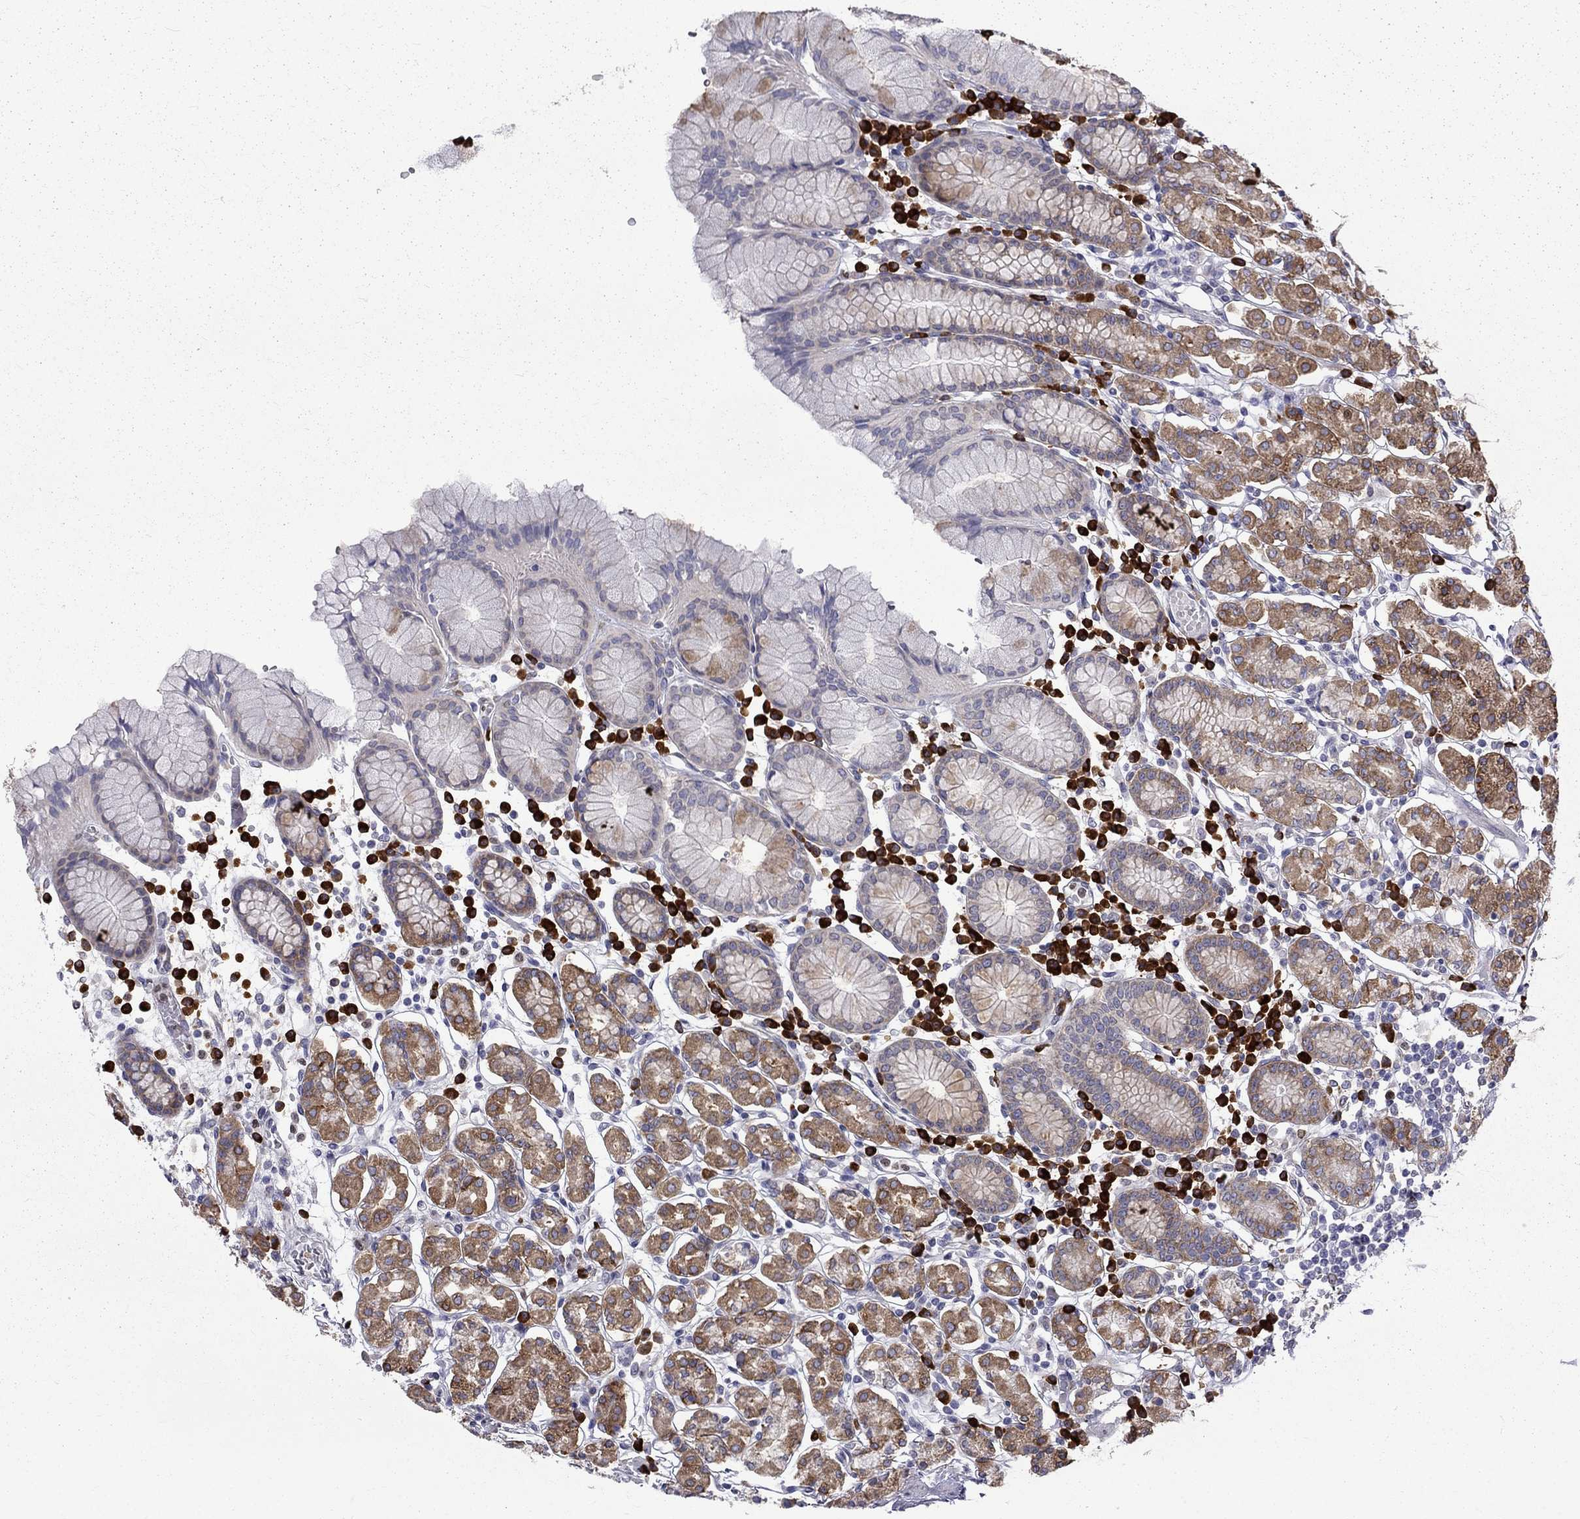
{"staining": {"intensity": "moderate", "quantity": ">75%", "location": "cytoplasmic/membranous"}, "tissue": "stomach", "cell_type": "Glandular cells", "image_type": "normal", "snomed": [{"axis": "morphology", "description": "Normal tissue, NOS"}, {"axis": "topography", "description": "Stomach, upper"}, {"axis": "topography", "description": "Stomach"}], "caption": "Brown immunohistochemical staining in normal stomach shows moderate cytoplasmic/membranous positivity in approximately >75% of glandular cells. (Stains: DAB (3,3'-diaminobenzidine) in brown, nuclei in blue, Microscopy: brightfield microscopy at high magnification).", "gene": "PABPC4", "patient": {"sex": "male", "age": 62}}